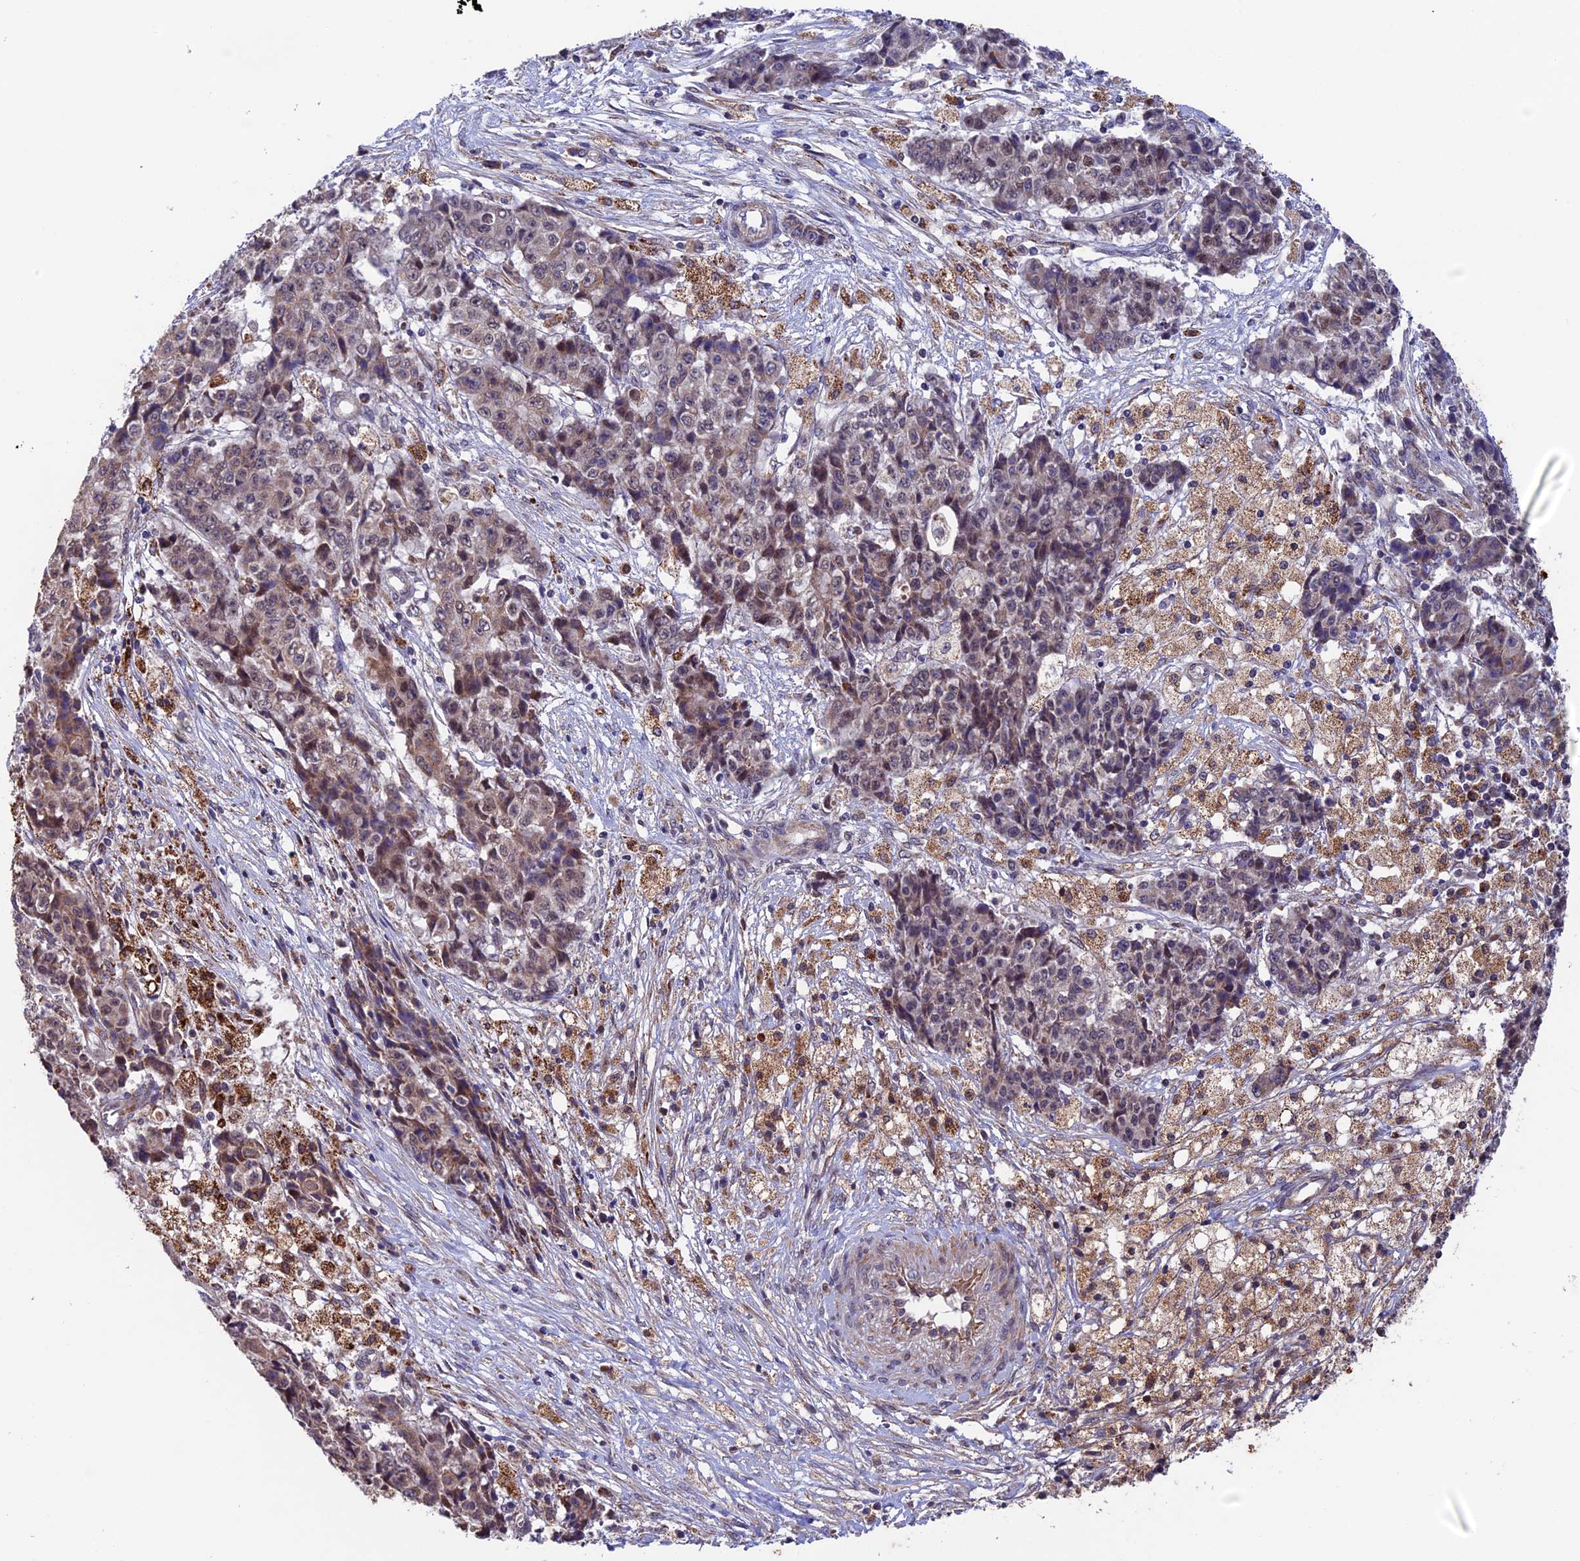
{"staining": {"intensity": "weak", "quantity": "<25%", "location": "cytoplasmic/membranous"}, "tissue": "ovarian cancer", "cell_type": "Tumor cells", "image_type": "cancer", "snomed": [{"axis": "morphology", "description": "Carcinoma, endometroid"}, {"axis": "topography", "description": "Ovary"}], "caption": "DAB immunohistochemical staining of human ovarian cancer (endometroid carcinoma) demonstrates no significant staining in tumor cells.", "gene": "RNF17", "patient": {"sex": "female", "age": 42}}